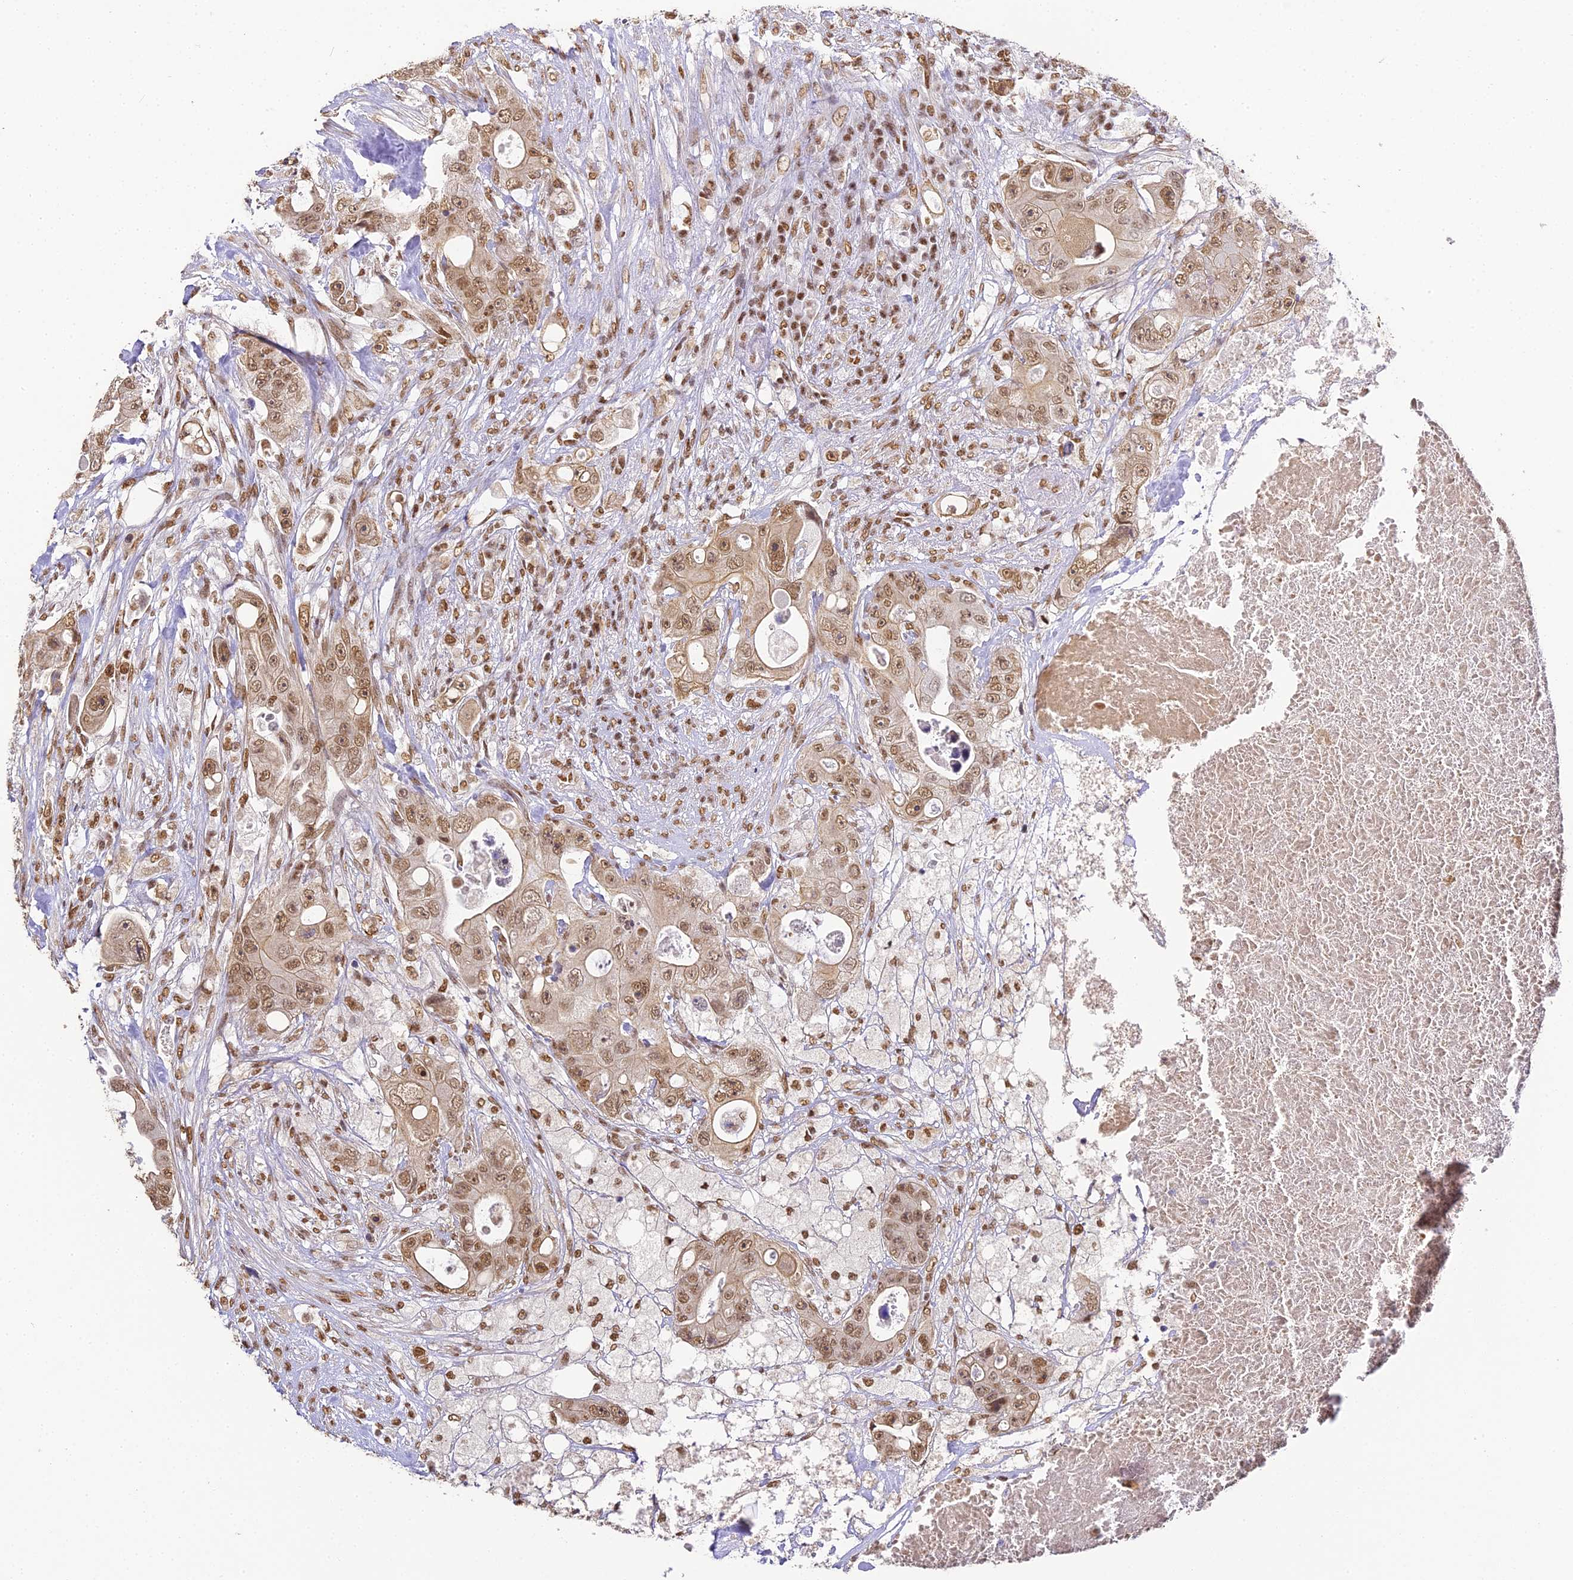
{"staining": {"intensity": "moderate", "quantity": ">75%", "location": "nuclear"}, "tissue": "colorectal cancer", "cell_type": "Tumor cells", "image_type": "cancer", "snomed": [{"axis": "morphology", "description": "Adenocarcinoma, NOS"}, {"axis": "topography", "description": "Colon"}], "caption": "Adenocarcinoma (colorectal) stained with a brown dye shows moderate nuclear positive expression in about >75% of tumor cells.", "gene": "HNRNPA1", "patient": {"sex": "female", "age": 46}}